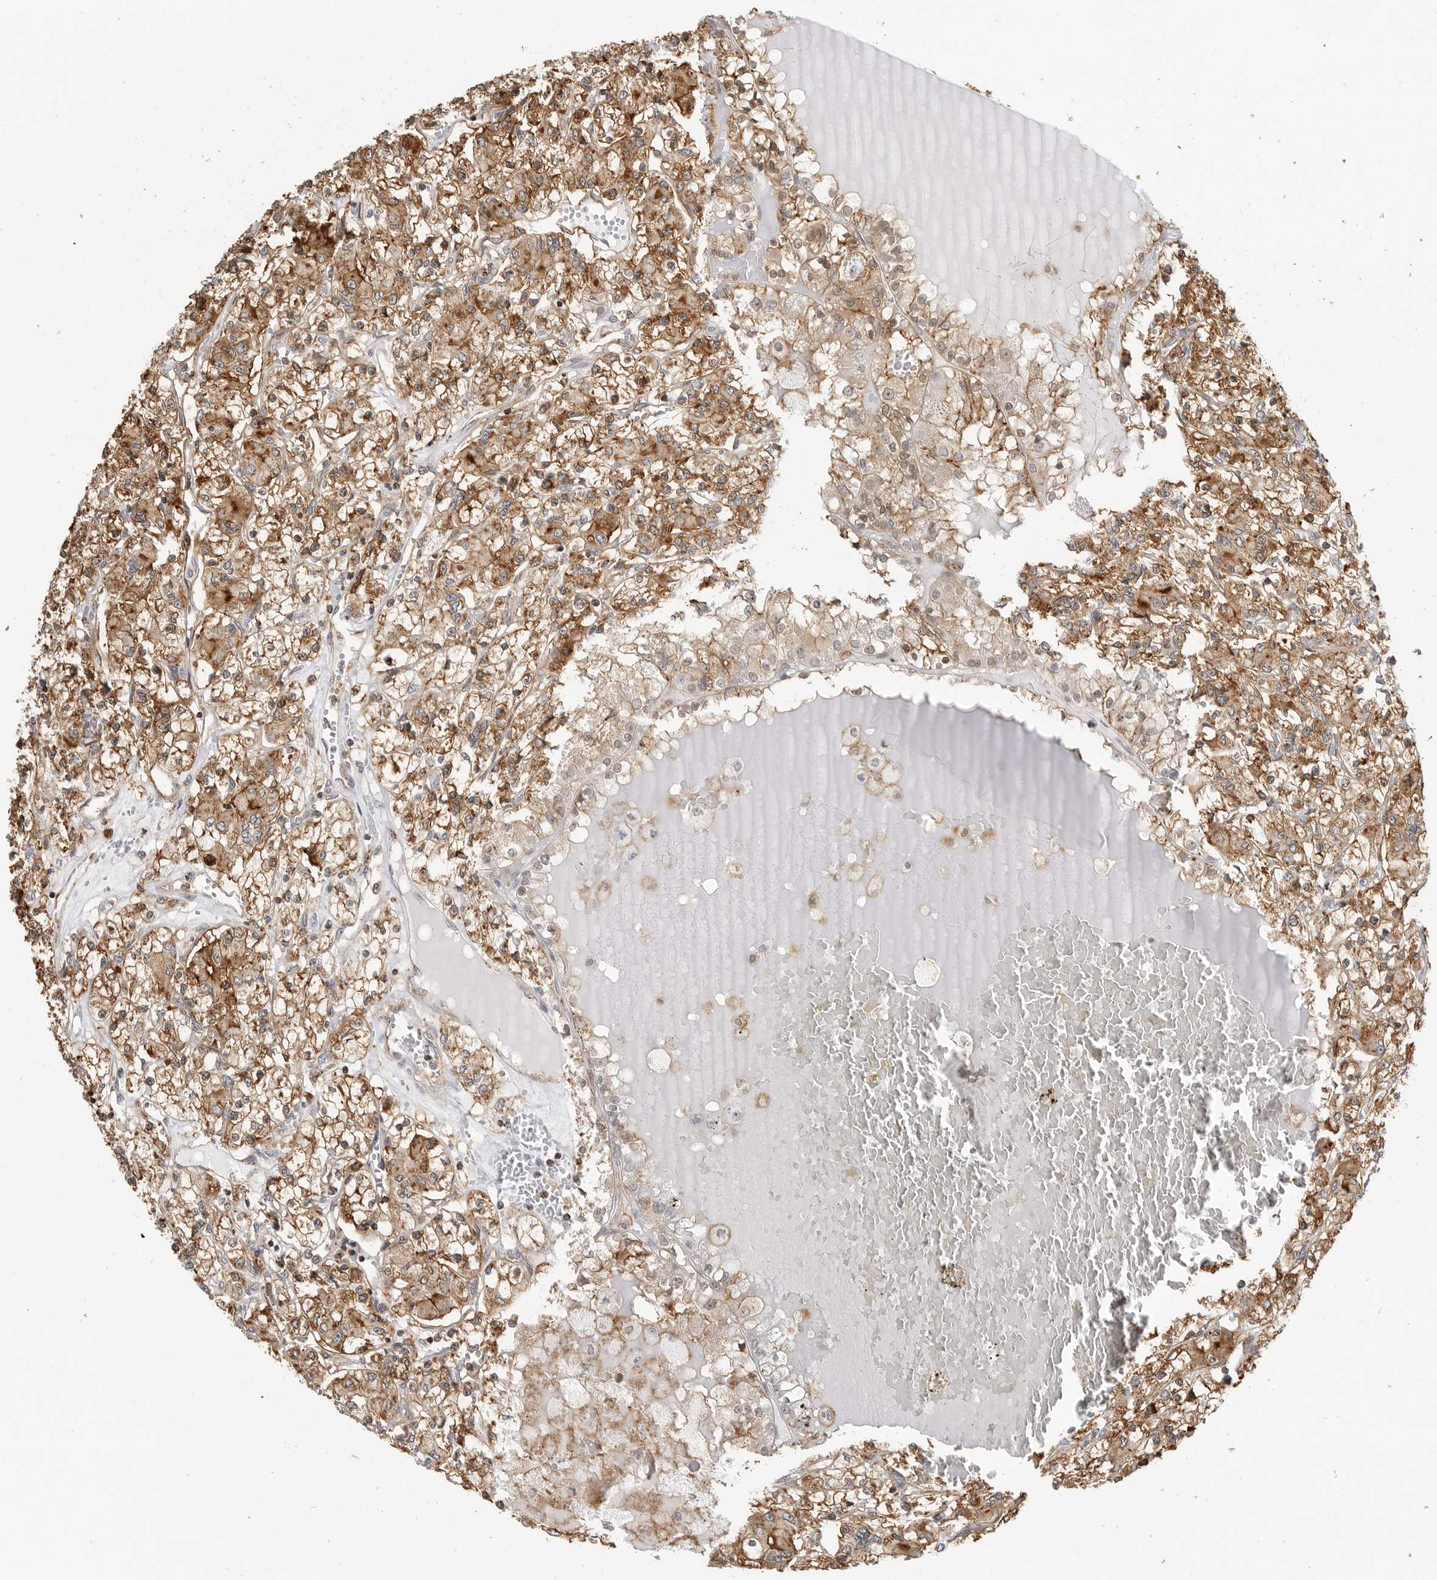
{"staining": {"intensity": "moderate", "quantity": ">75%", "location": "cytoplasmic/membranous"}, "tissue": "renal cancer", "cell_type": "Tumor cells", "image_type": "cancer", "snomed": [{"axis": "morphology", "description": "Adenocarcinoma, NOS"}, {"axis": "topography", "description": "Kidney"}], "caption": "A medium amount of moderate cytoplasmic/membranous positivity is seen in about >75% of tumor cells in renal adenocarcinoma tissue.", "gene": "ANXA11", "patient": {"sex": "female", "age": 59}}